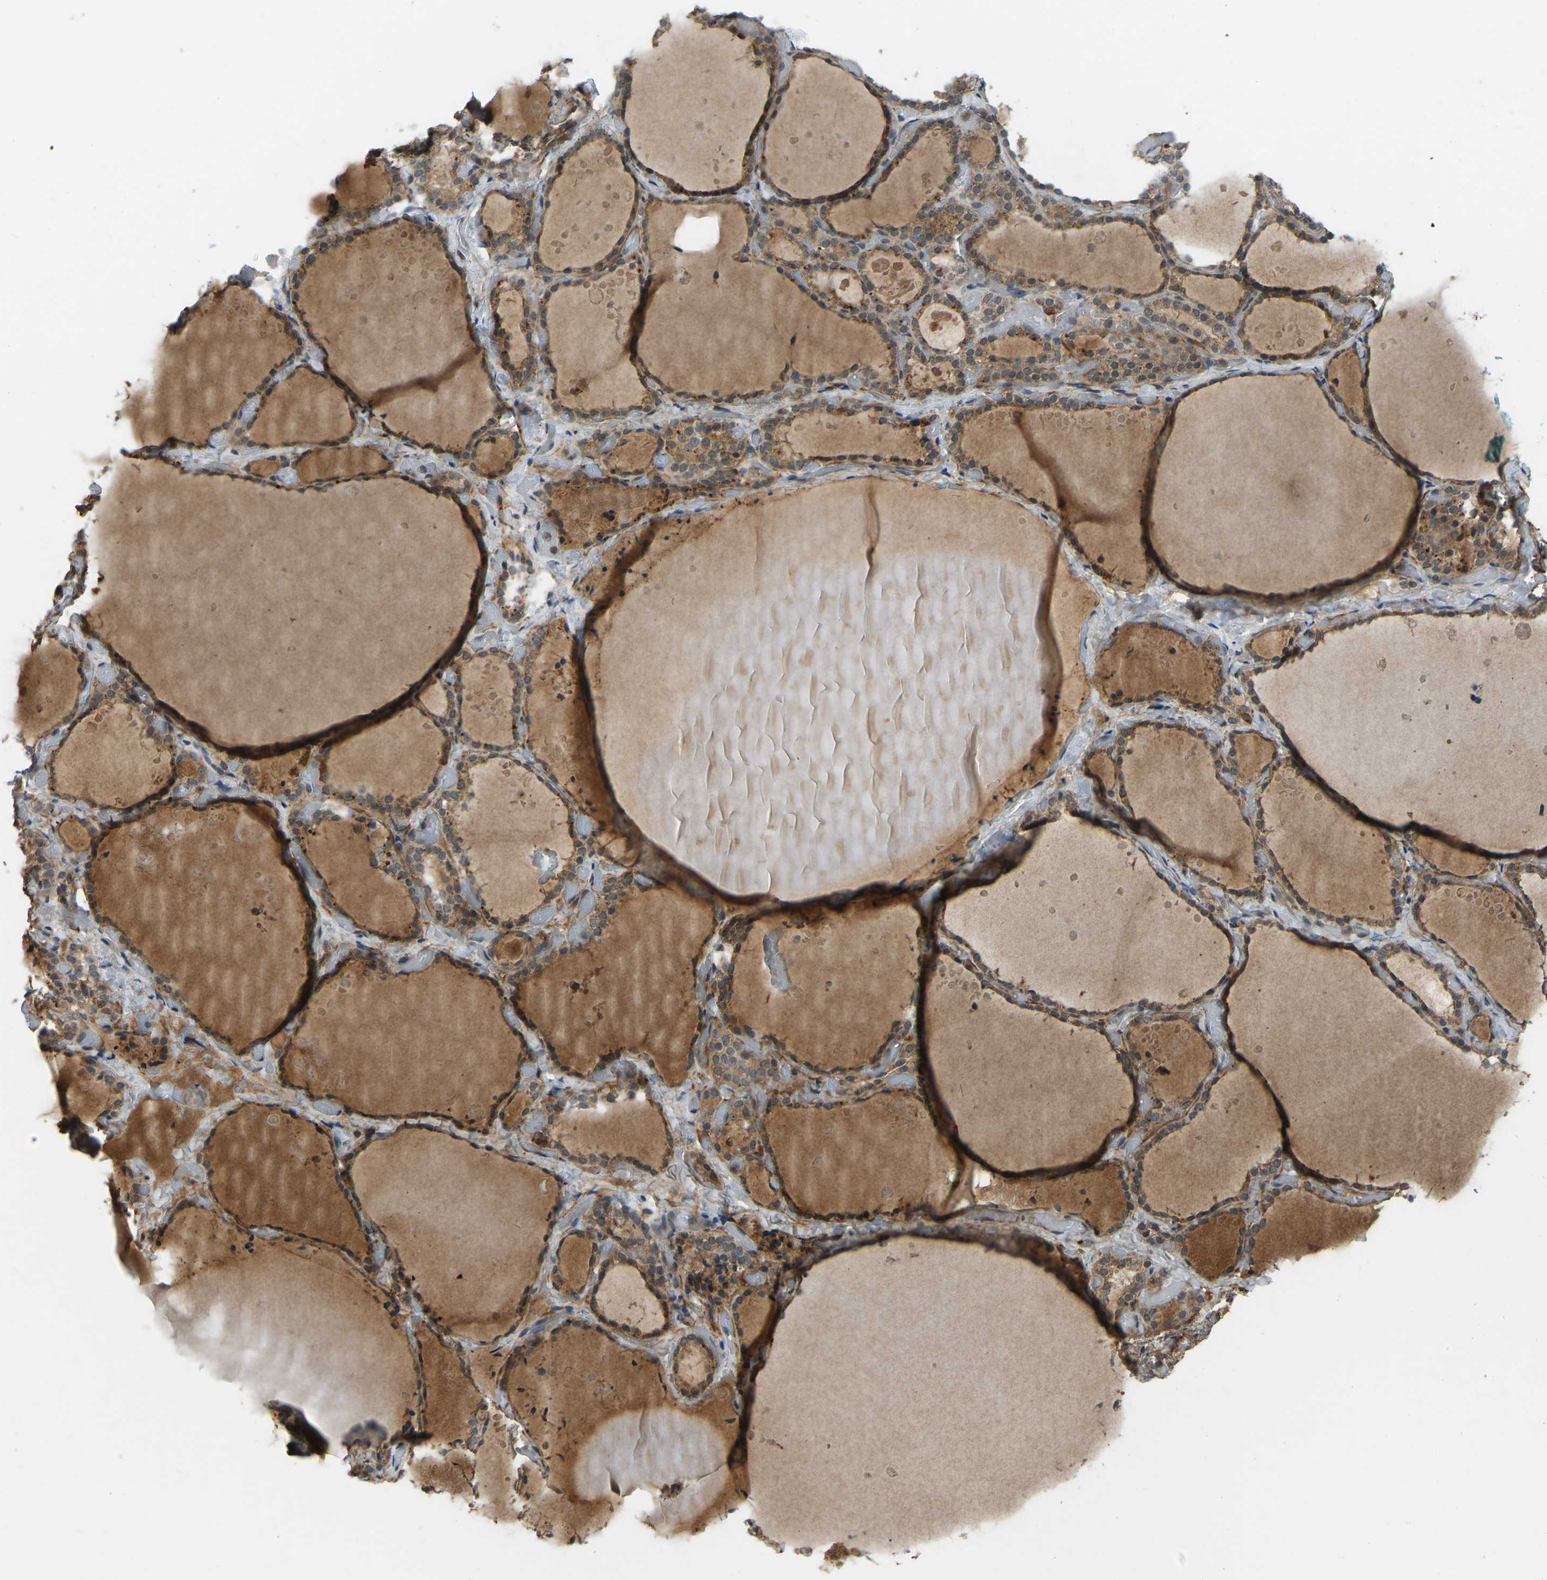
{"staining": {"intensity": "moderate", "quantity": ">75%", "location": "cytoplasmic/membranous"}, "tissue": "thyroid gland", "cell_type": "Glandular cells", "image_type": "normal", "snomed": [{"axis": "morphology", "description": "Normal tissue, NOS"}, {"axis": "topography", "description": "Thyroid gland"}], "caption": "Immunohistochemistry staining of benign thyroid gland, which exhibits medium levels of moderate cytoplasmic/membranous positivity in approximately >75% of glandular cells indicating moderate cytoplasmic/membranous protein expression. The staining was performed using DAB (brown) for protein detection and nuclei were counterstained in hematoxylin (blue).", "gene": "ZNF71", "patient": {"sex": "female", "age": 44}}